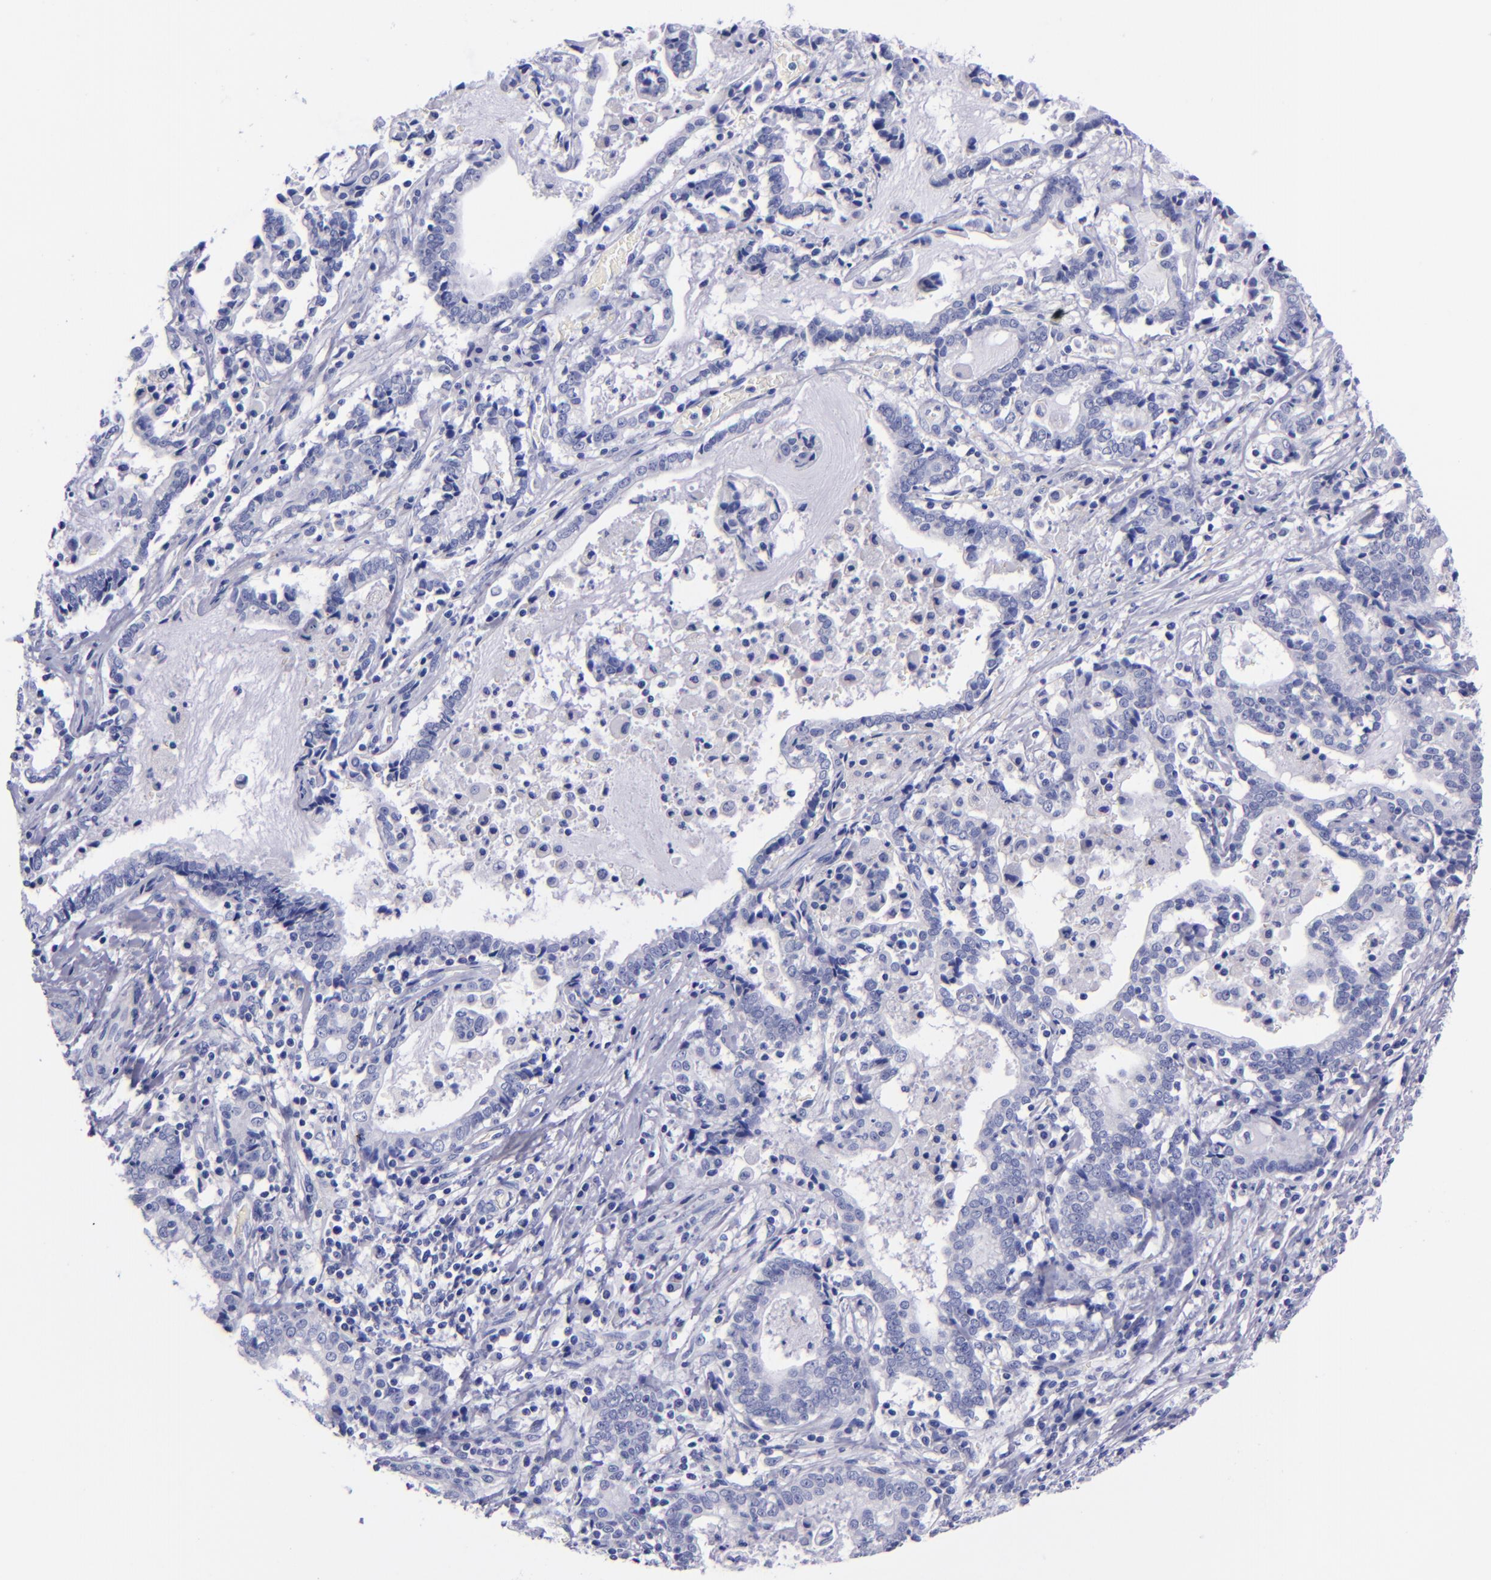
{"staining": {"intensity": "negative", "quantity": "none", "location": "none"}, "tissue": "liver cancer", "cell_type": "Tumor cells", "image_type": "cancer", "snomed": [{"axis": "morphology", "description": "Cholangiocarcinoma"}, {"axis": "topography", "description": "Liver"}], "caption": "IHC of liver cholangiocarcinoma reveals no positivity in tumor cells.", "gene": "SV2A", "patient": {"sex": "male", "age": 57}}